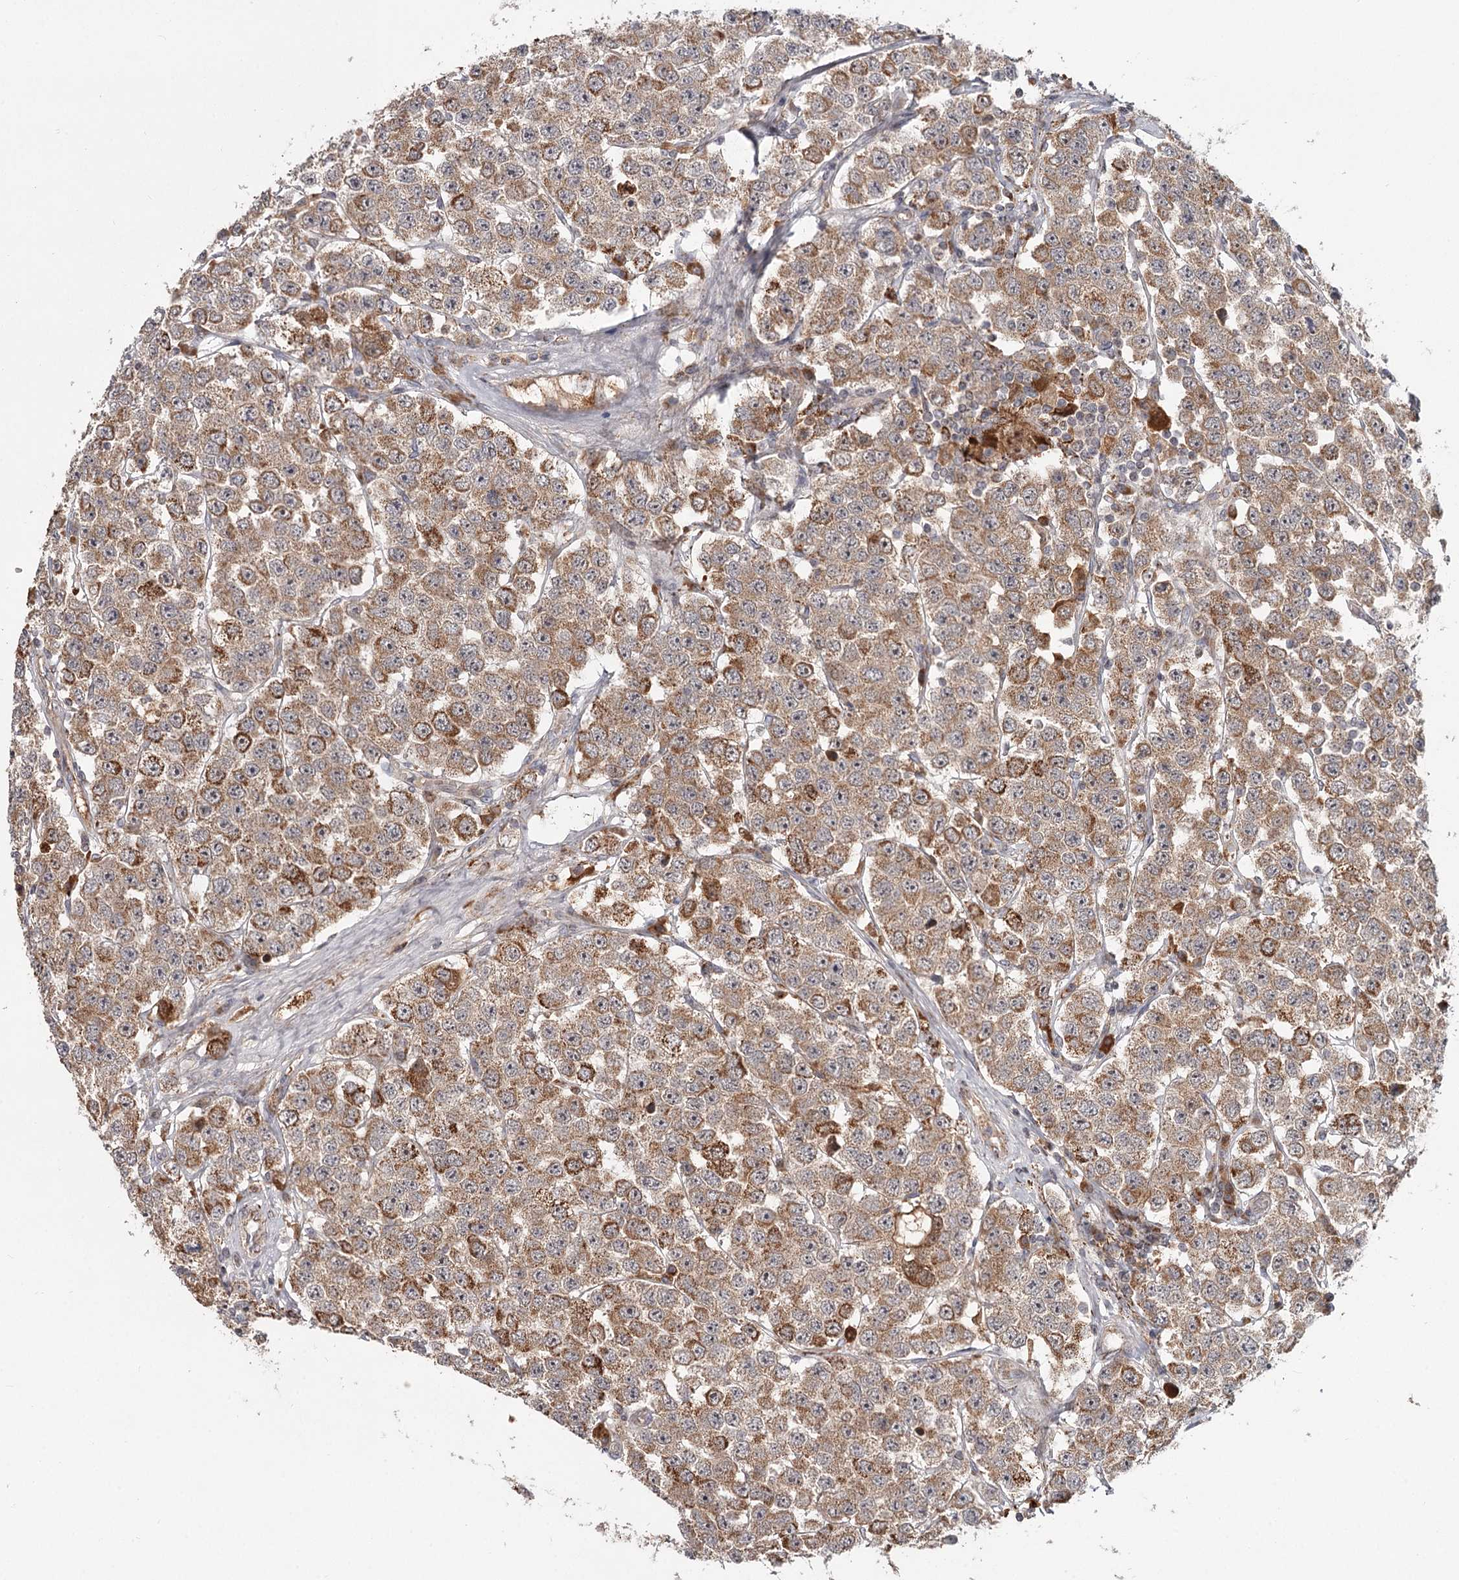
{"staining": {"intensity": "moderate", "quantity": ">75%", "location": "cytoplasmic/membranous"}, "tissue": "testis cancer", "cell_type": "Tumor cells", "image_type": "cancer", "snomed": [{"axis": "morphology", "description": "Seminoma, NOS"}, {"axis": "topography", "description": "Testis"}], "caption": "A brown stain labels moderate cytoplasmic/membranous staining of a protein in human testis seminoma tumor cells.", "gene": "CDC123", "patient": {"sex": "male", "age": 28}}